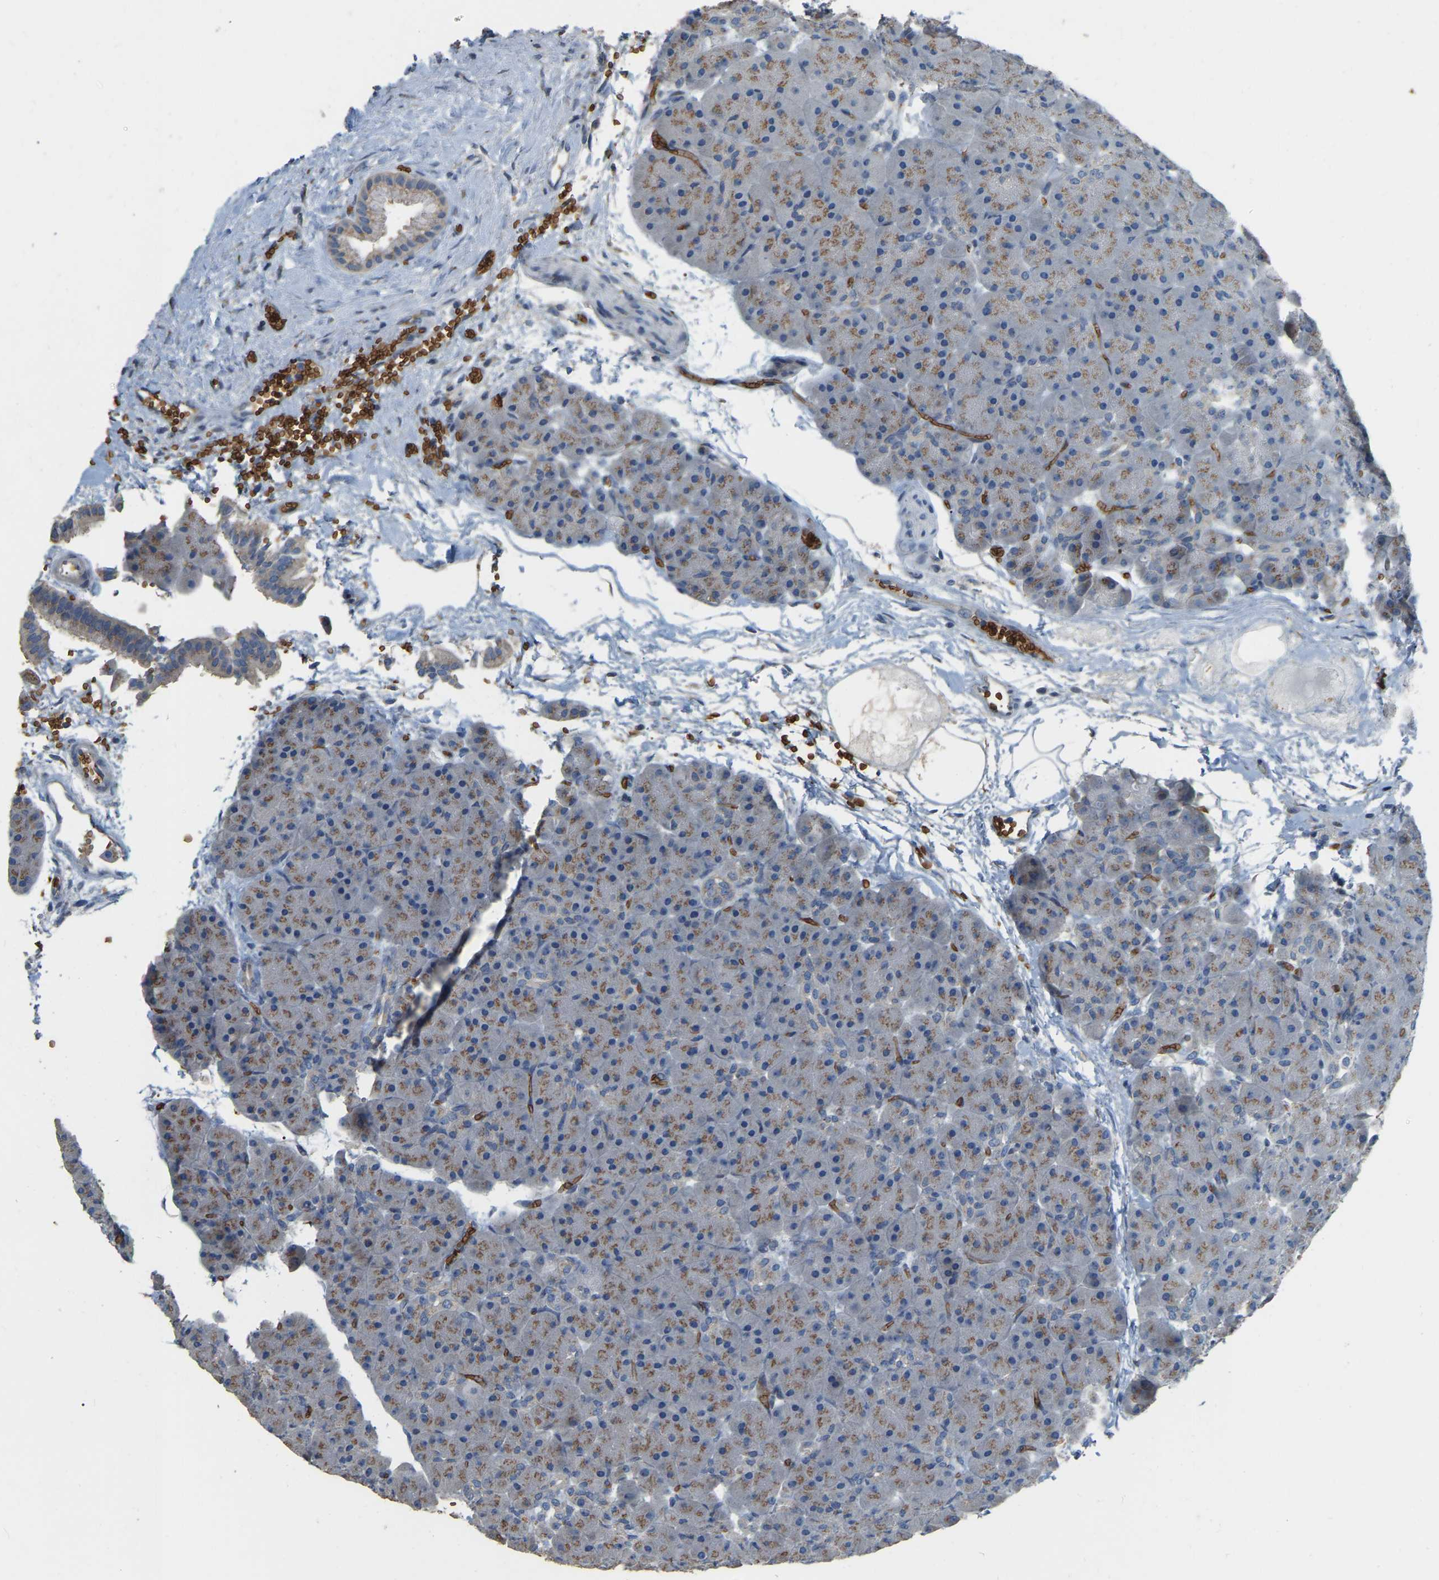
{"staining": {"intensity": "moderate", "quantity": ">75%", "location": "cytoplasmic/membranous"}, "tissue": "pancreas", "cell_type": "Exocrine glandular cells", "image_type": "normal", "snomed": [{"axis": "morphology", "description": "Normal tissue, NOS"}, {"axis": "topography", "description": "Pancreas"}], "caption": "The immunohistochemical stain highlights moderate cytoplasmic/membranous expression in exocrine glandular cells of unremarkable pancreas. (Stains: DAB in brown, nuclei in blue, Microscopy: brightfield microscopy at high magnification).", "gene": "CFAP298", "patient": {"sex": "male", "age": 66}}